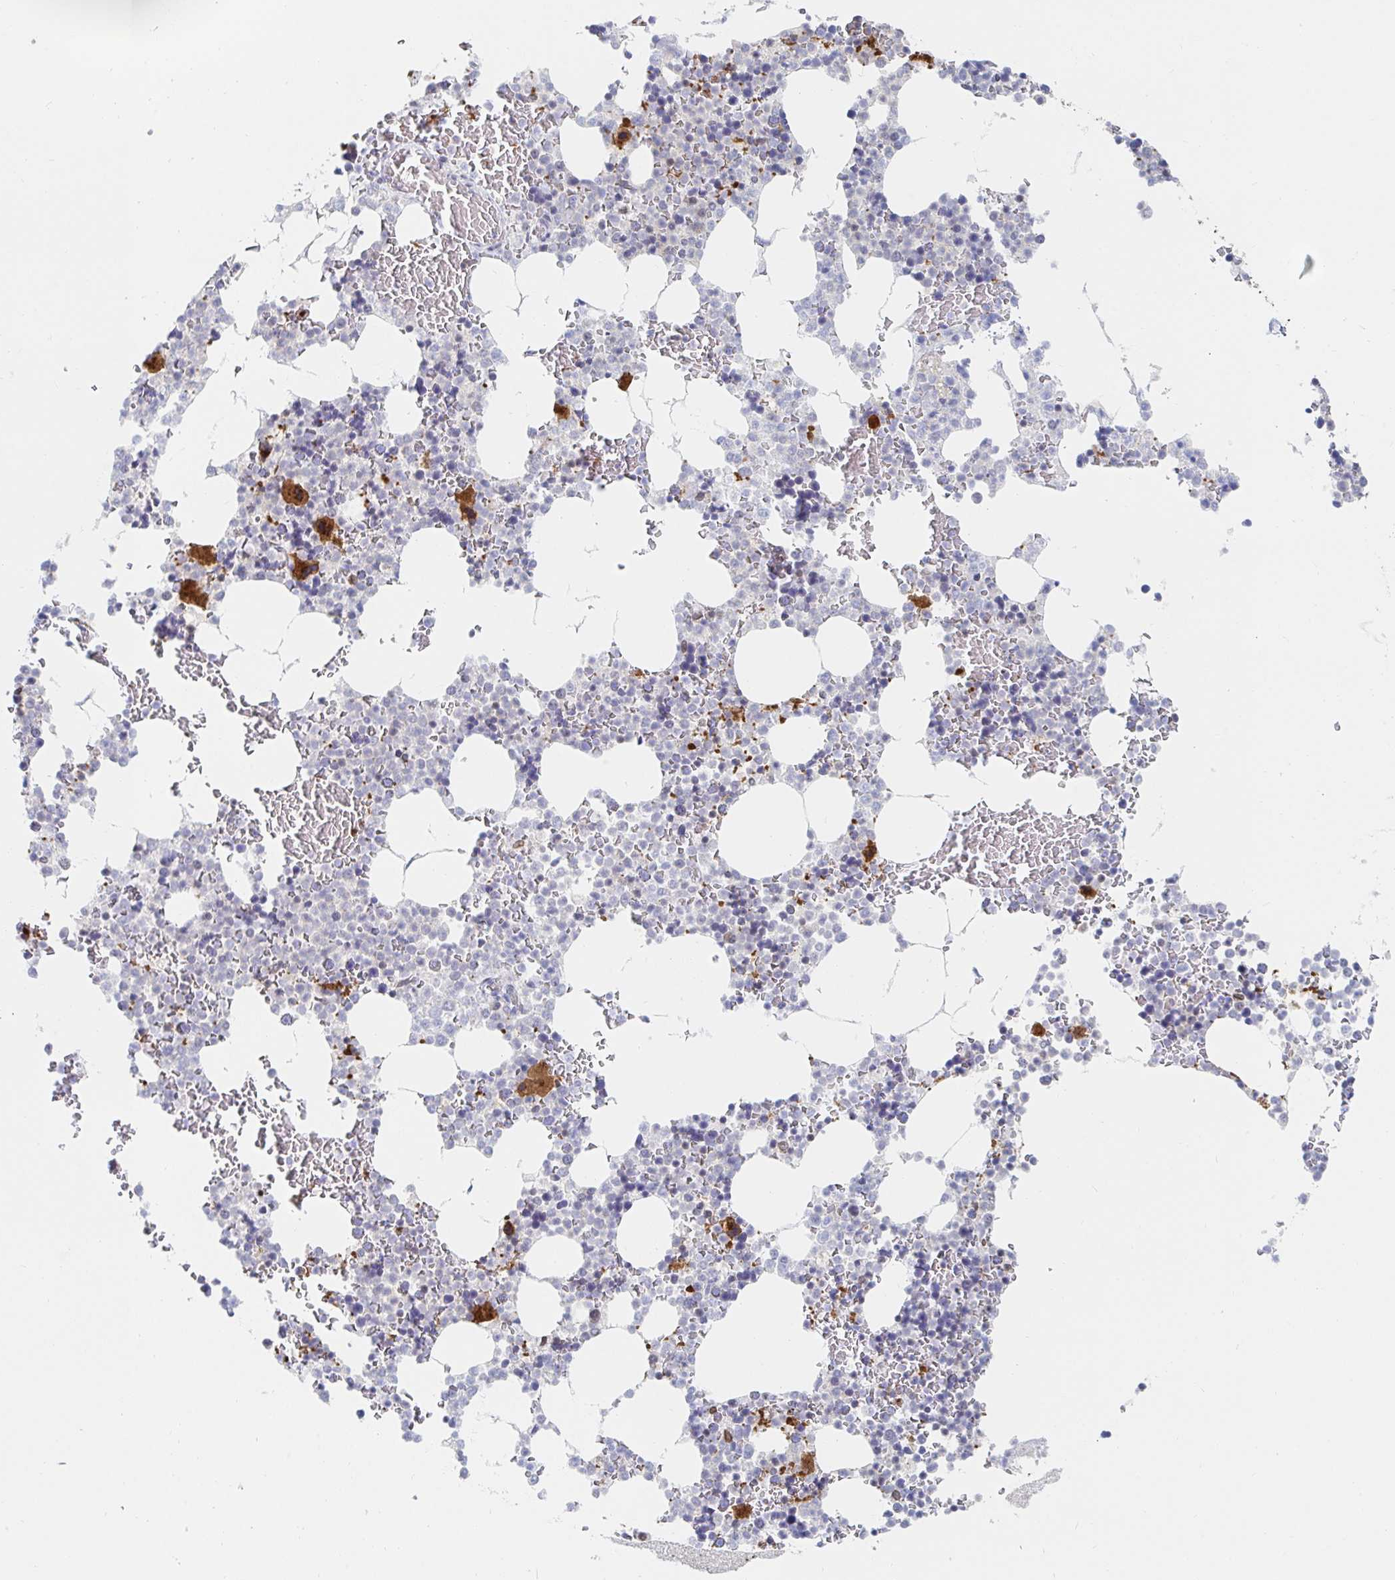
{"staining": {"intensity": "strong", "quantity": "<25%", "location": "cytoplasmic/membranous,nuclear"}, "tissue": "bone marrow", "cell_type": "Hematopoietic cells", "image_type": "normal", "snomed": [{"axis": "morphology", "description": "Normal tissue, NOS"}, {"axis": "topography", "description": "Bone marrow"}], "caption": "Hematopoietic cells demonstrate strong cytoplasmic/membranous,nuclear staining in about <25% of cells in normal bone marrow.", "gene": "CHD2", "patient": {"sex": "female", "age": 42}}